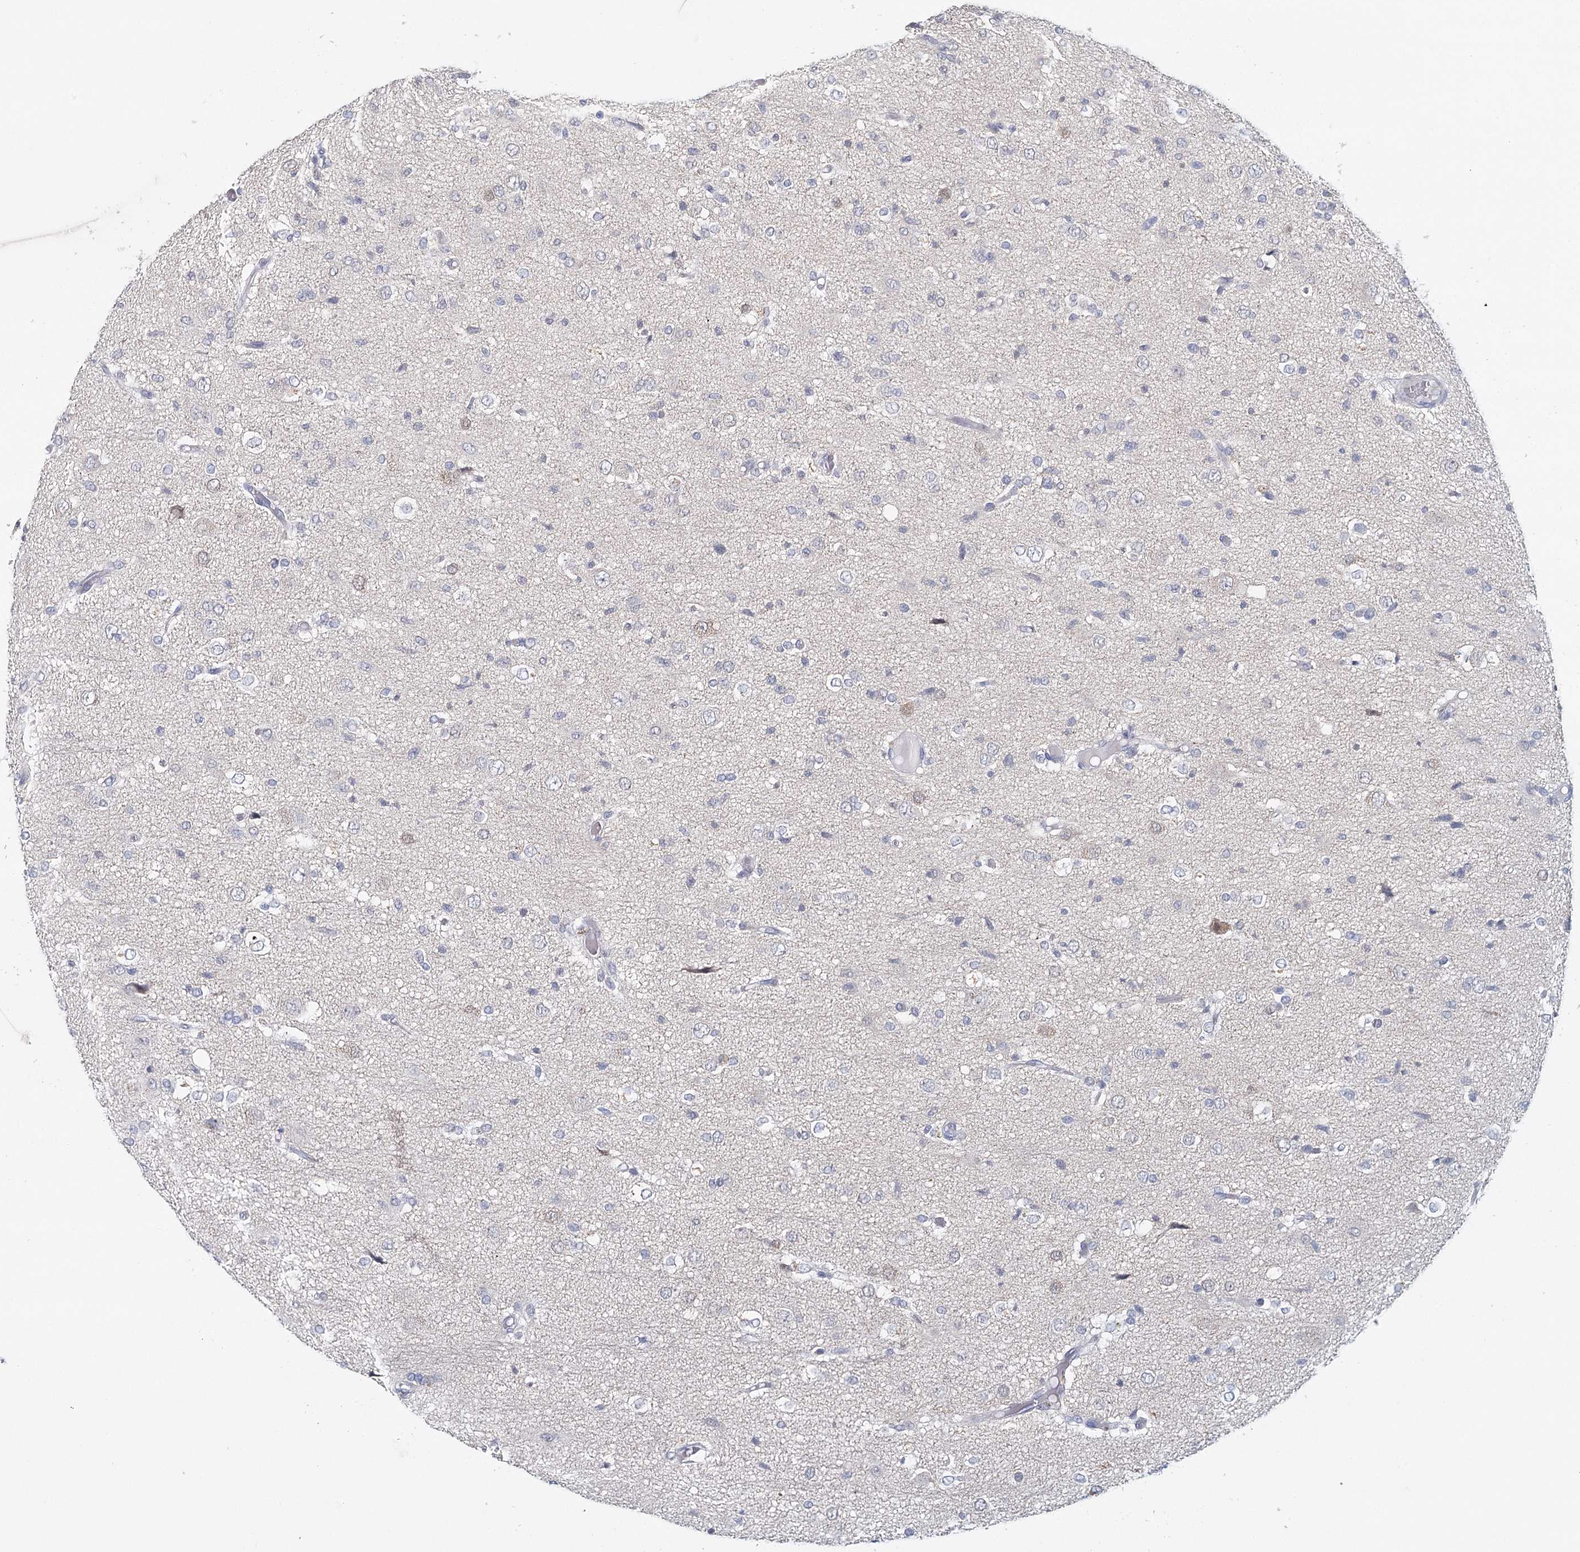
{"staining": {"intensity": "negative", "quantity": "none", "location": "none"}, "tissue": "glioma", "cell_type": "Tumor cells", "image_type": "cancer", "snomed": [{"axis": "morphology", "description": "Glioma, malignant, High grade"}, {"axis": "topography", "description": "Brain"}], "caption": "The histopathology image demonstrates no staining of tumor cells in high-grade glioma (malignant).", "gene": "HSPA4L", "patient": {"sex": "female", "age": 59}}